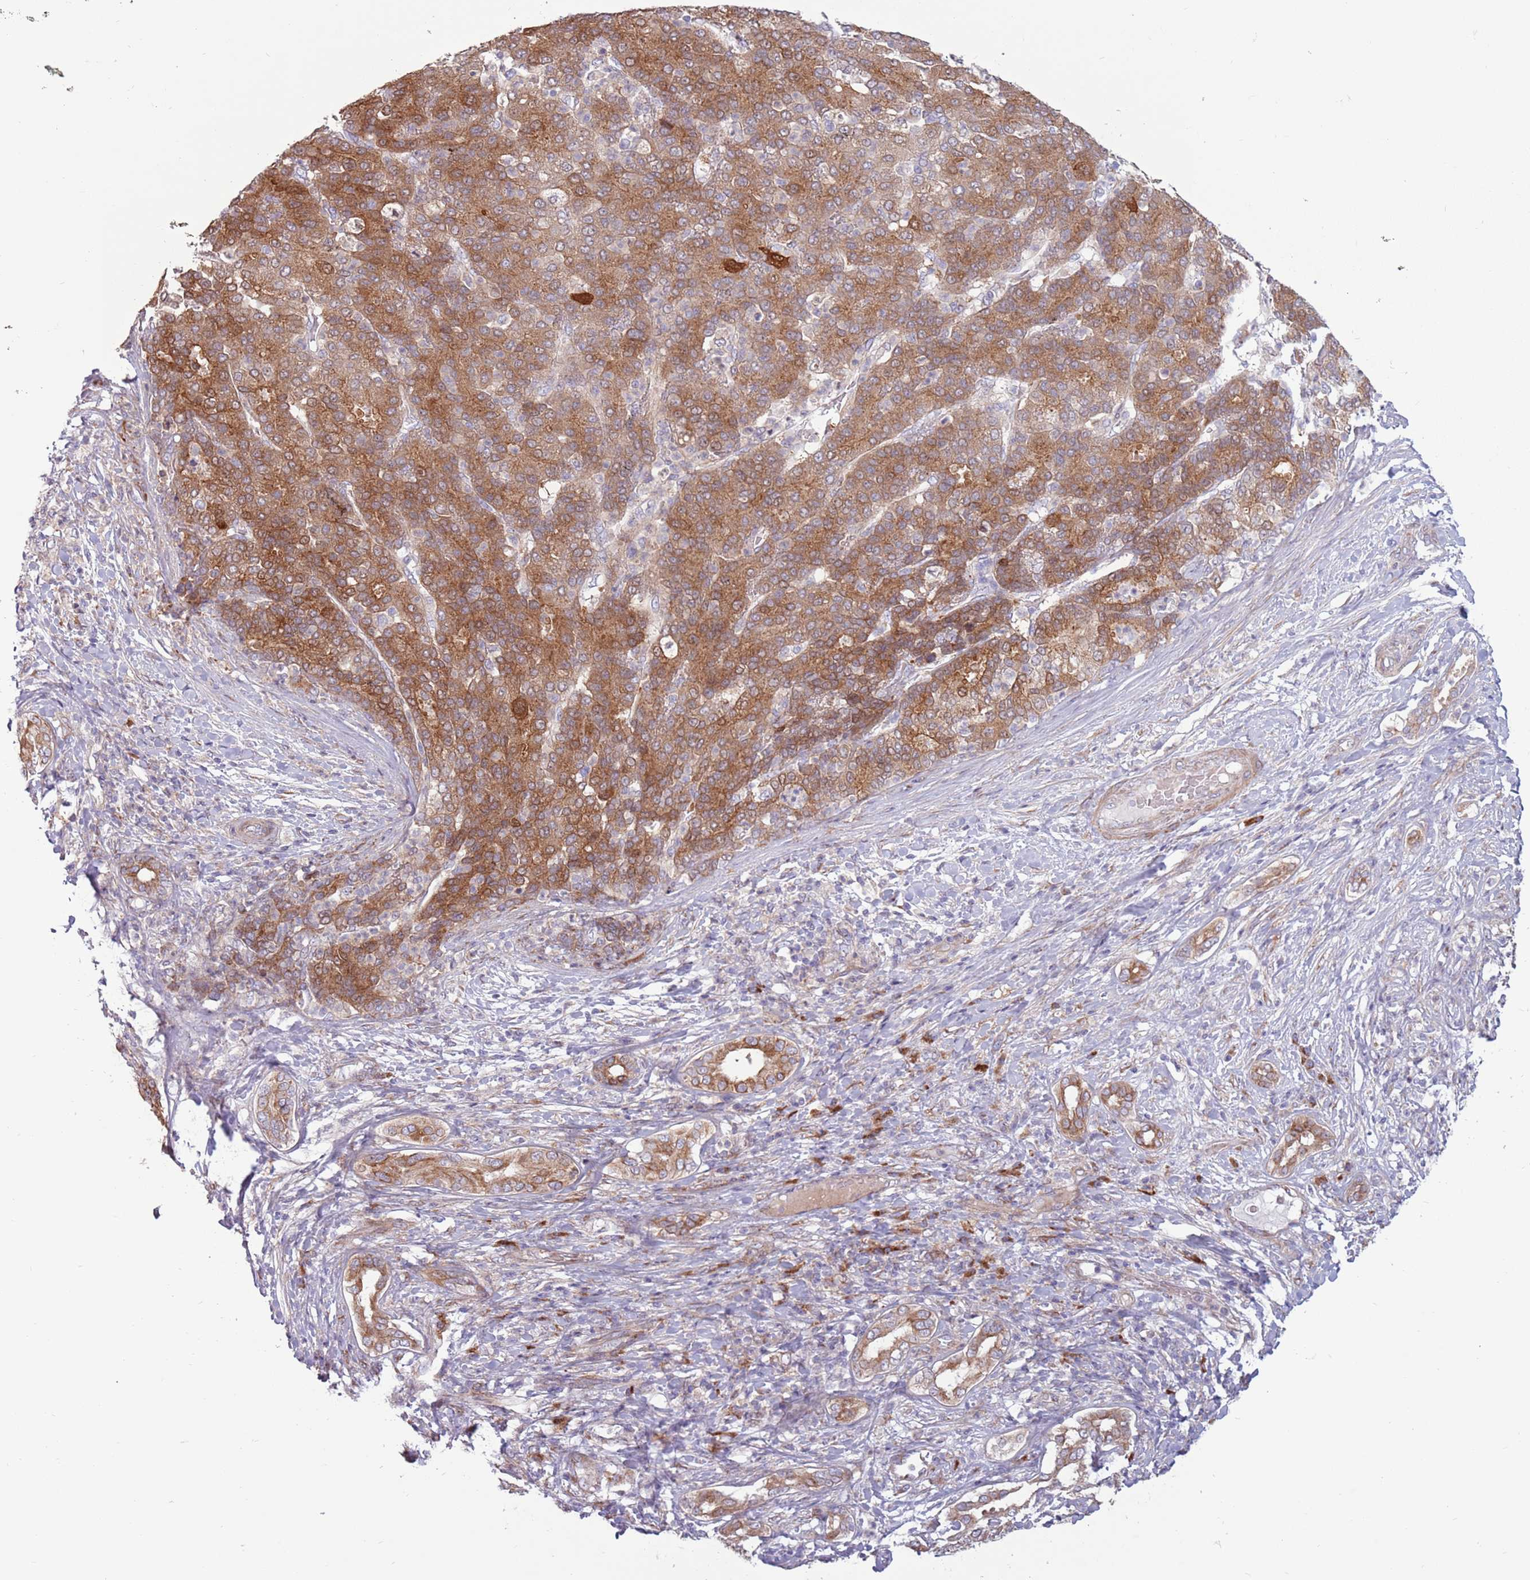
{"staining": {"intensity": "moderate", "quantity": ">75%", "location": "cytoplasmic/membranous"}, "tissue": "liver cancer", "cell_type": "Tumor cells", "image_type": "cancer", "snomed": [{"axis": "morphology", "description": "Carcinoma, Hepatocellular, NOS"}, {"axis": "topography", "description": "Liver"}], "caption": "Hepatocellular carcinoma (liver) tissue reveals moderate cytoplasmic/membranous positivity in approximately >75% of tumor cells", "gene": "CCDC150", "patient": {"sex": "male", "age": 65}}